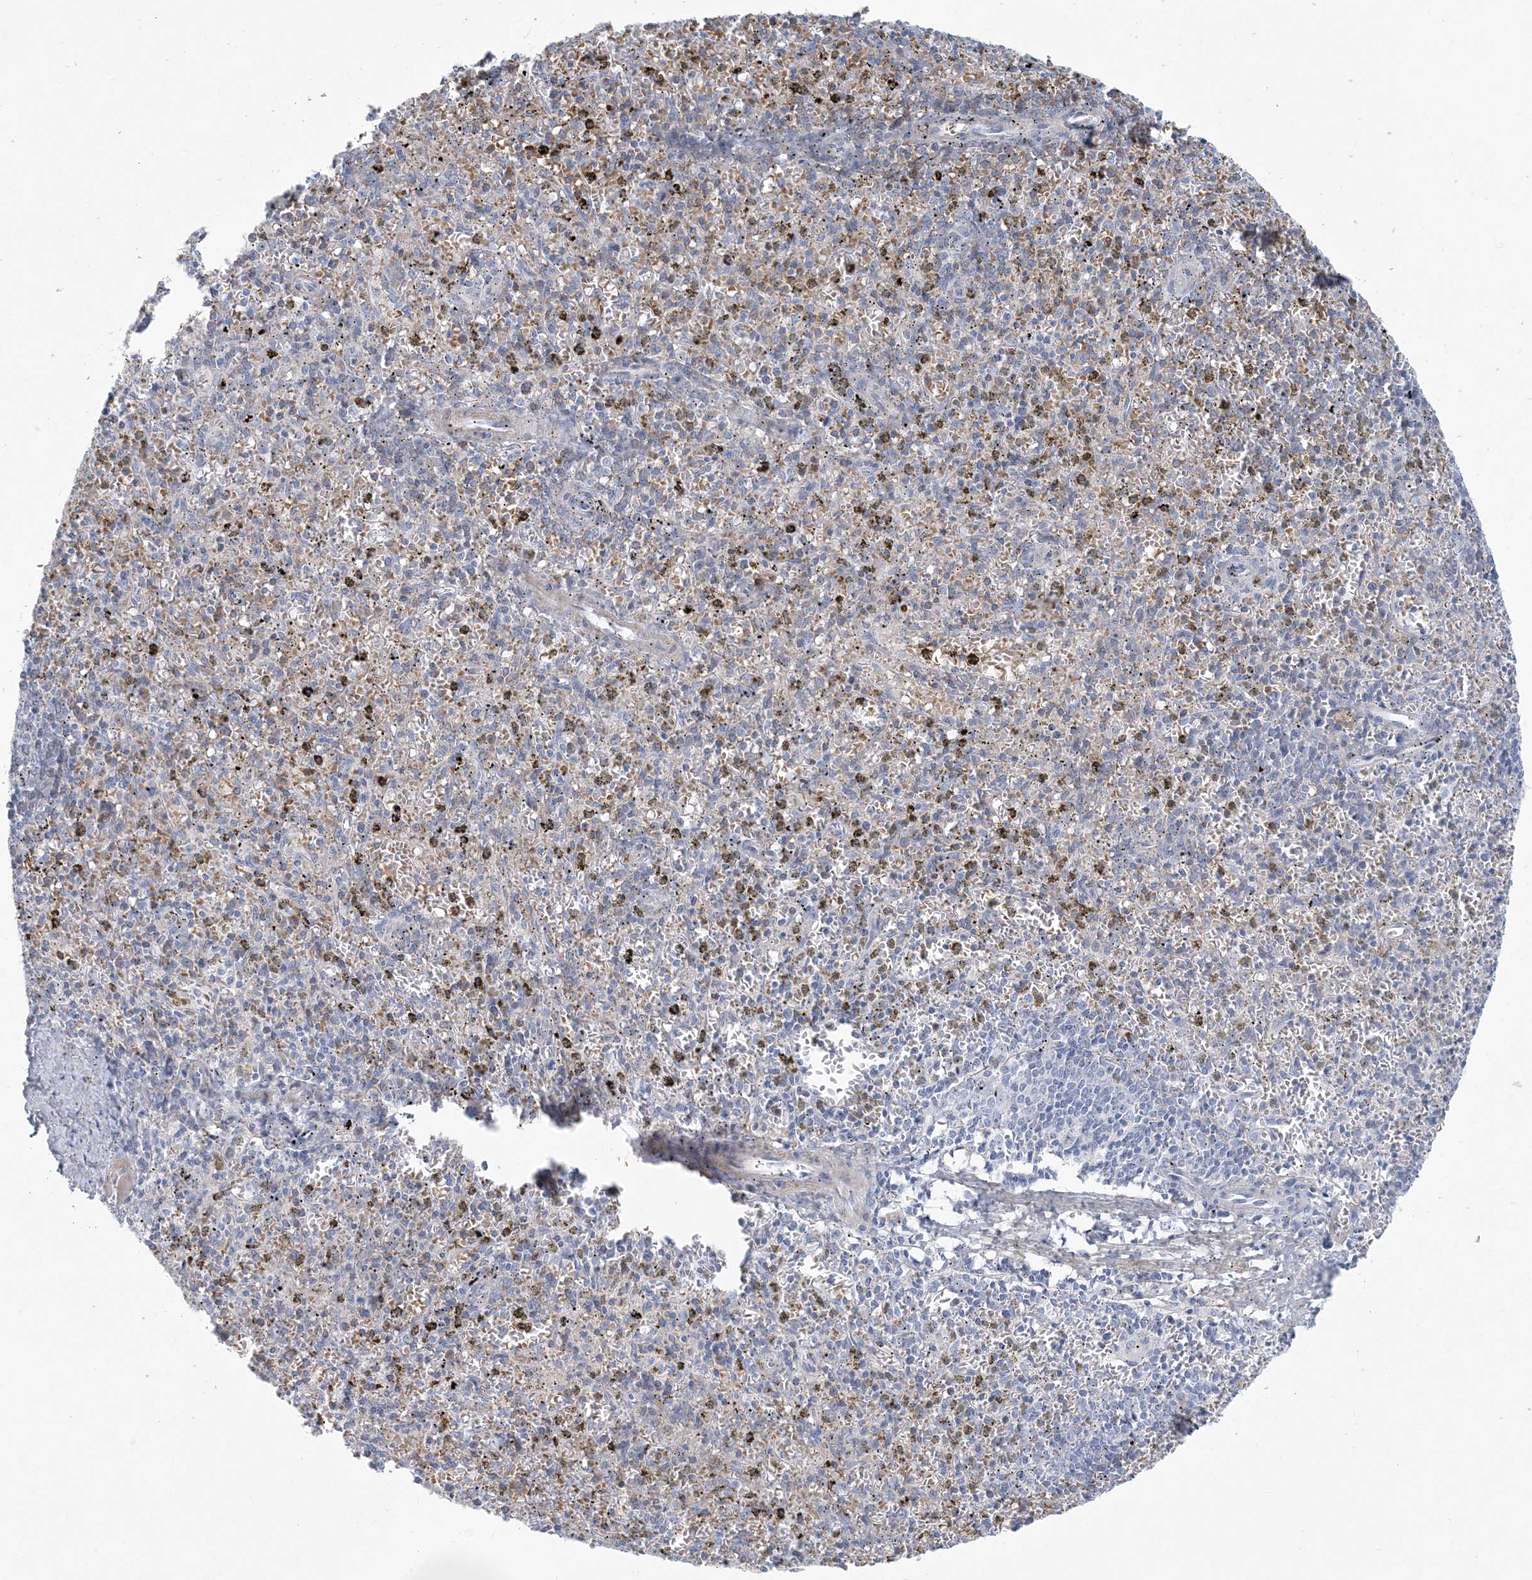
{"staining": {"intensity": "moderate", "quantity": "<25%", "location": "cytoplasmic/membranous"}, "tissue": "spleen", "cell_type": "Cells in red pulp", "image_type": "normal", "snomed": [{"axis": "morphology", "description": "Normal tissue, NOS"}, {"axis": "topography", "description": "Spleen"}], "caption": "The histopathology image reveals staining of unremarkable spleen, revealing moderate cytoplasmic/membranous protein positivity (brown color) within cells in red pulp.", "gene": "MOXD1", "patient": {"sex": "male", "age": 72}}